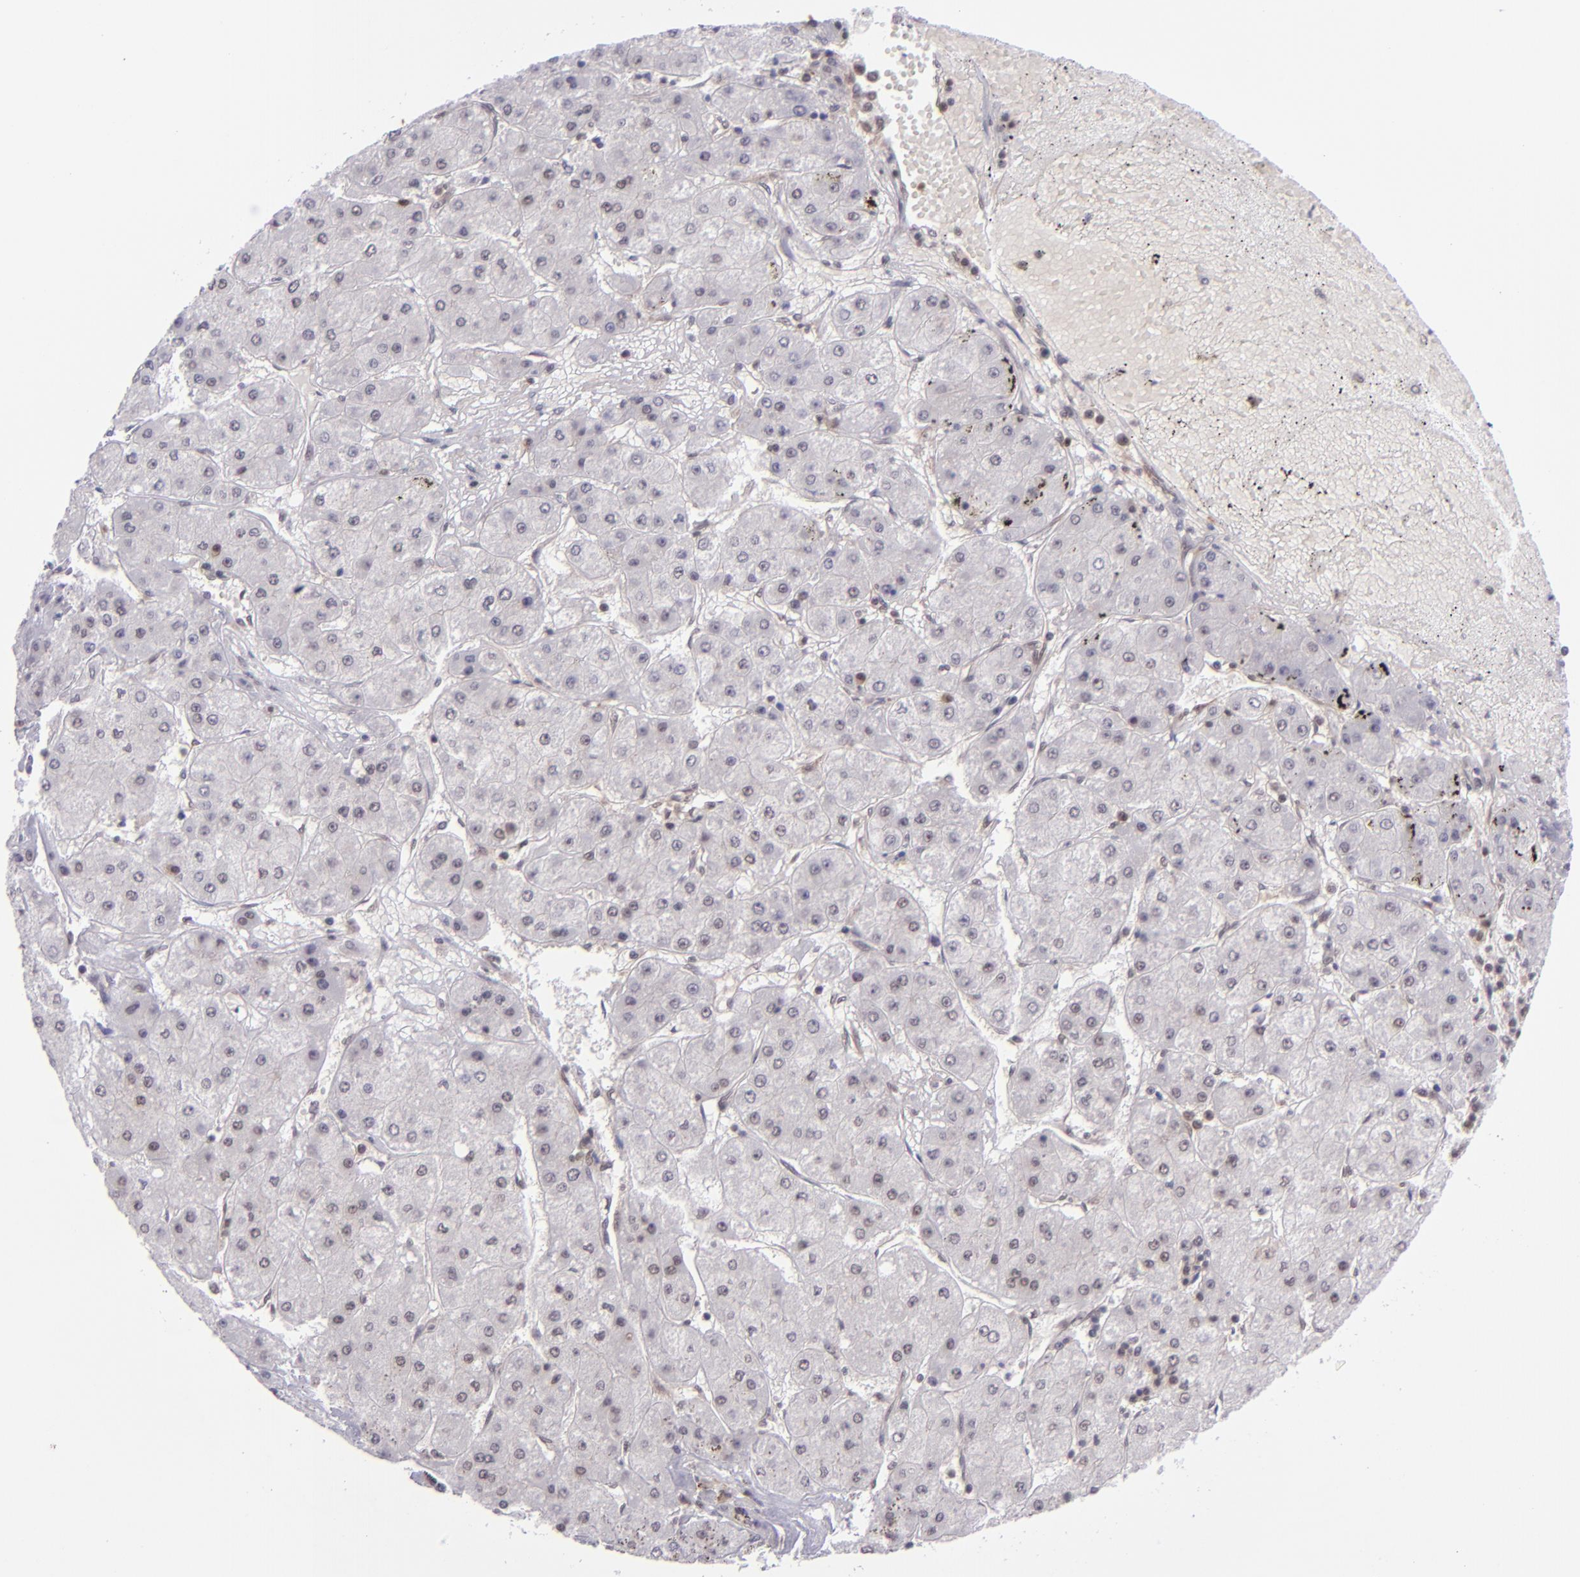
{"staining": {"intensity": "negative", "quantity": "none", "location": "none"}, "tissue": "liver cancer", "cell_type": "Tumor cells", "image_type": "cancer", "snomed": [{"axis": "morphology", "description": "Carcinoma, Hepatocellular, NOS"}, {"axis": "topography", "description": "Liver"}], "caption": "Tumor cells are negative for brown protein staining in hepatocellular carcinoma (liver).", "gene": "BAG1", "patient": {"sex": "female", "age": 52}}